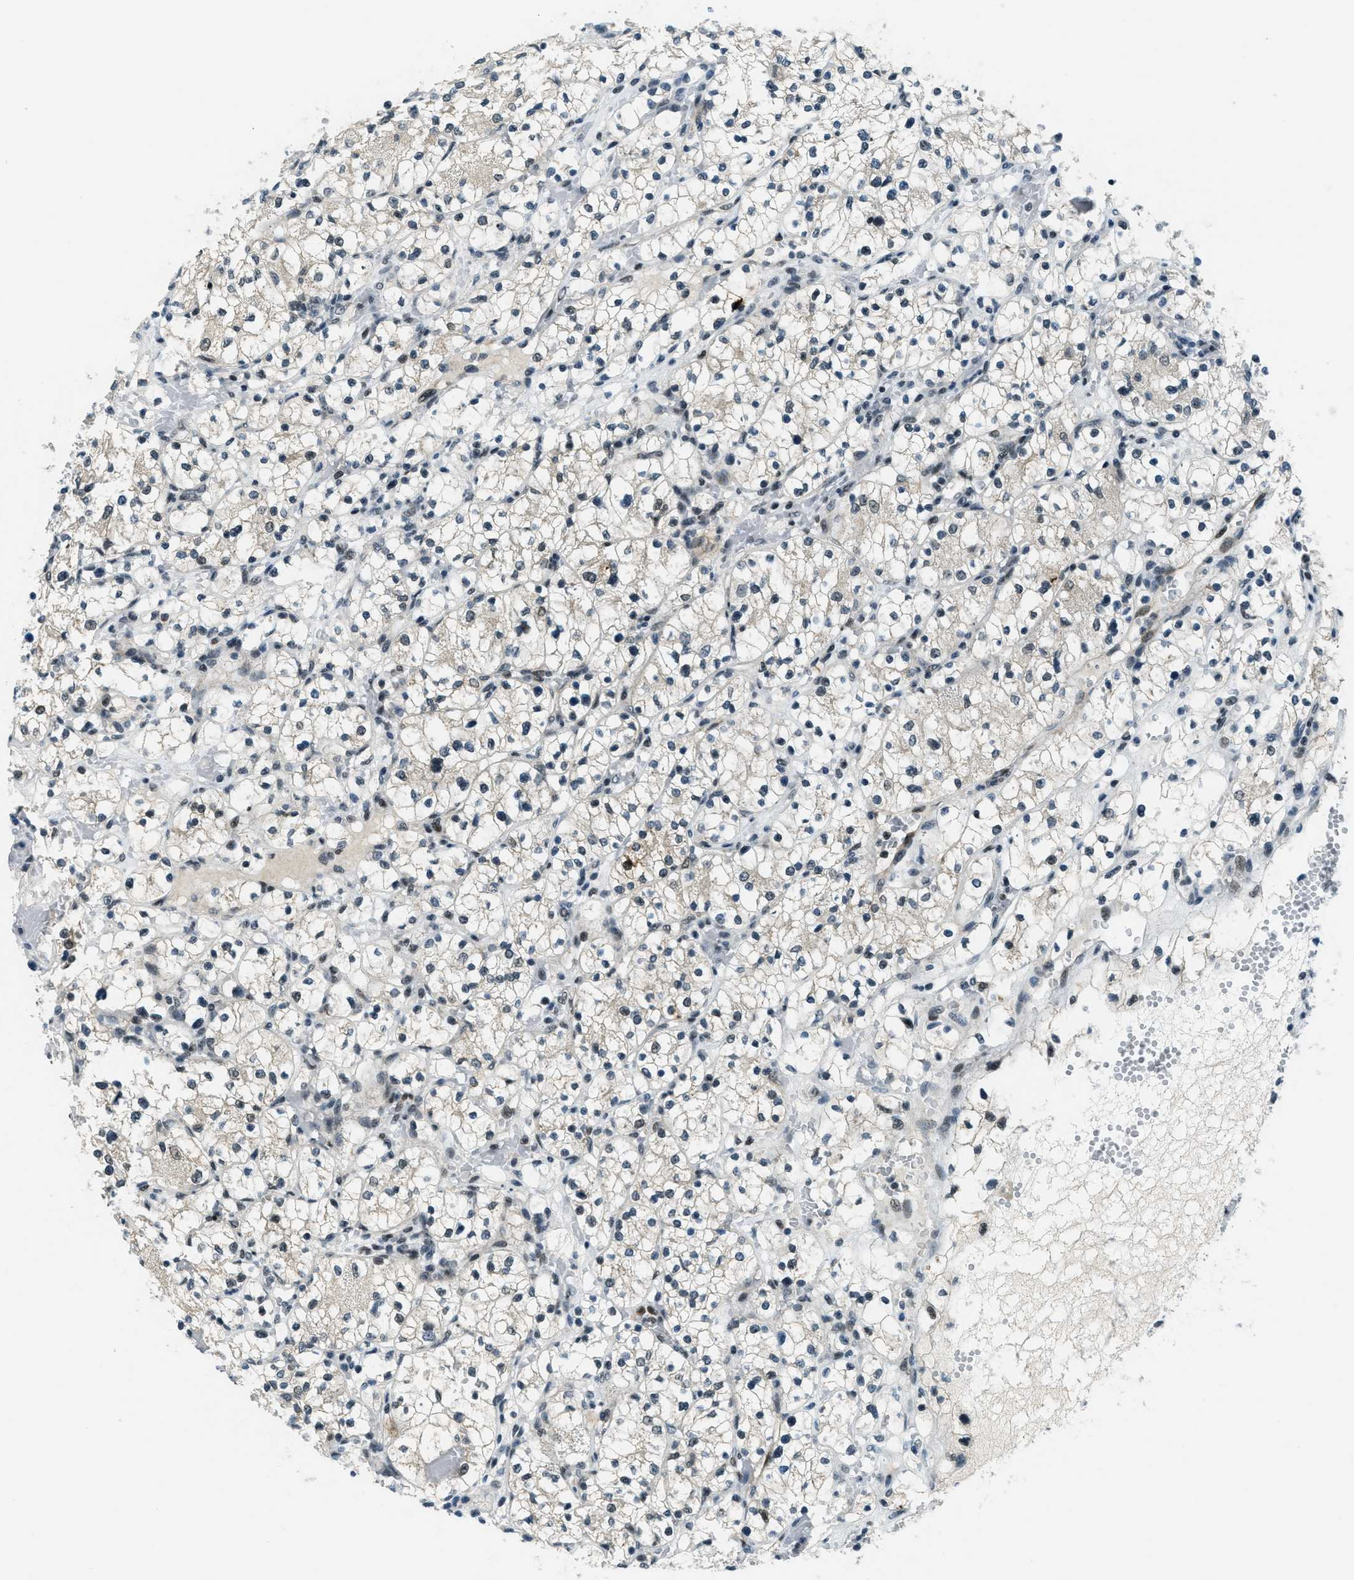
{"staining": {"intensity": "negative", "quantity": "none", "location": "none"}, "tissue": "renal cancer", "cell_type": "Tumor cells", "image_type": "cancer", "snomed": [{"axis": "morphology", "description": "Adenocarcinoma, NOS"}, {"axis": "topography", "description": "Kidney"}], "caption": "This is an immunohistochemistry micrograph of adenocarcinoma (renal). There is no expression in tumor cells.", "gene": "KLF6", "patient": {"sex": "female", "age": 60}}